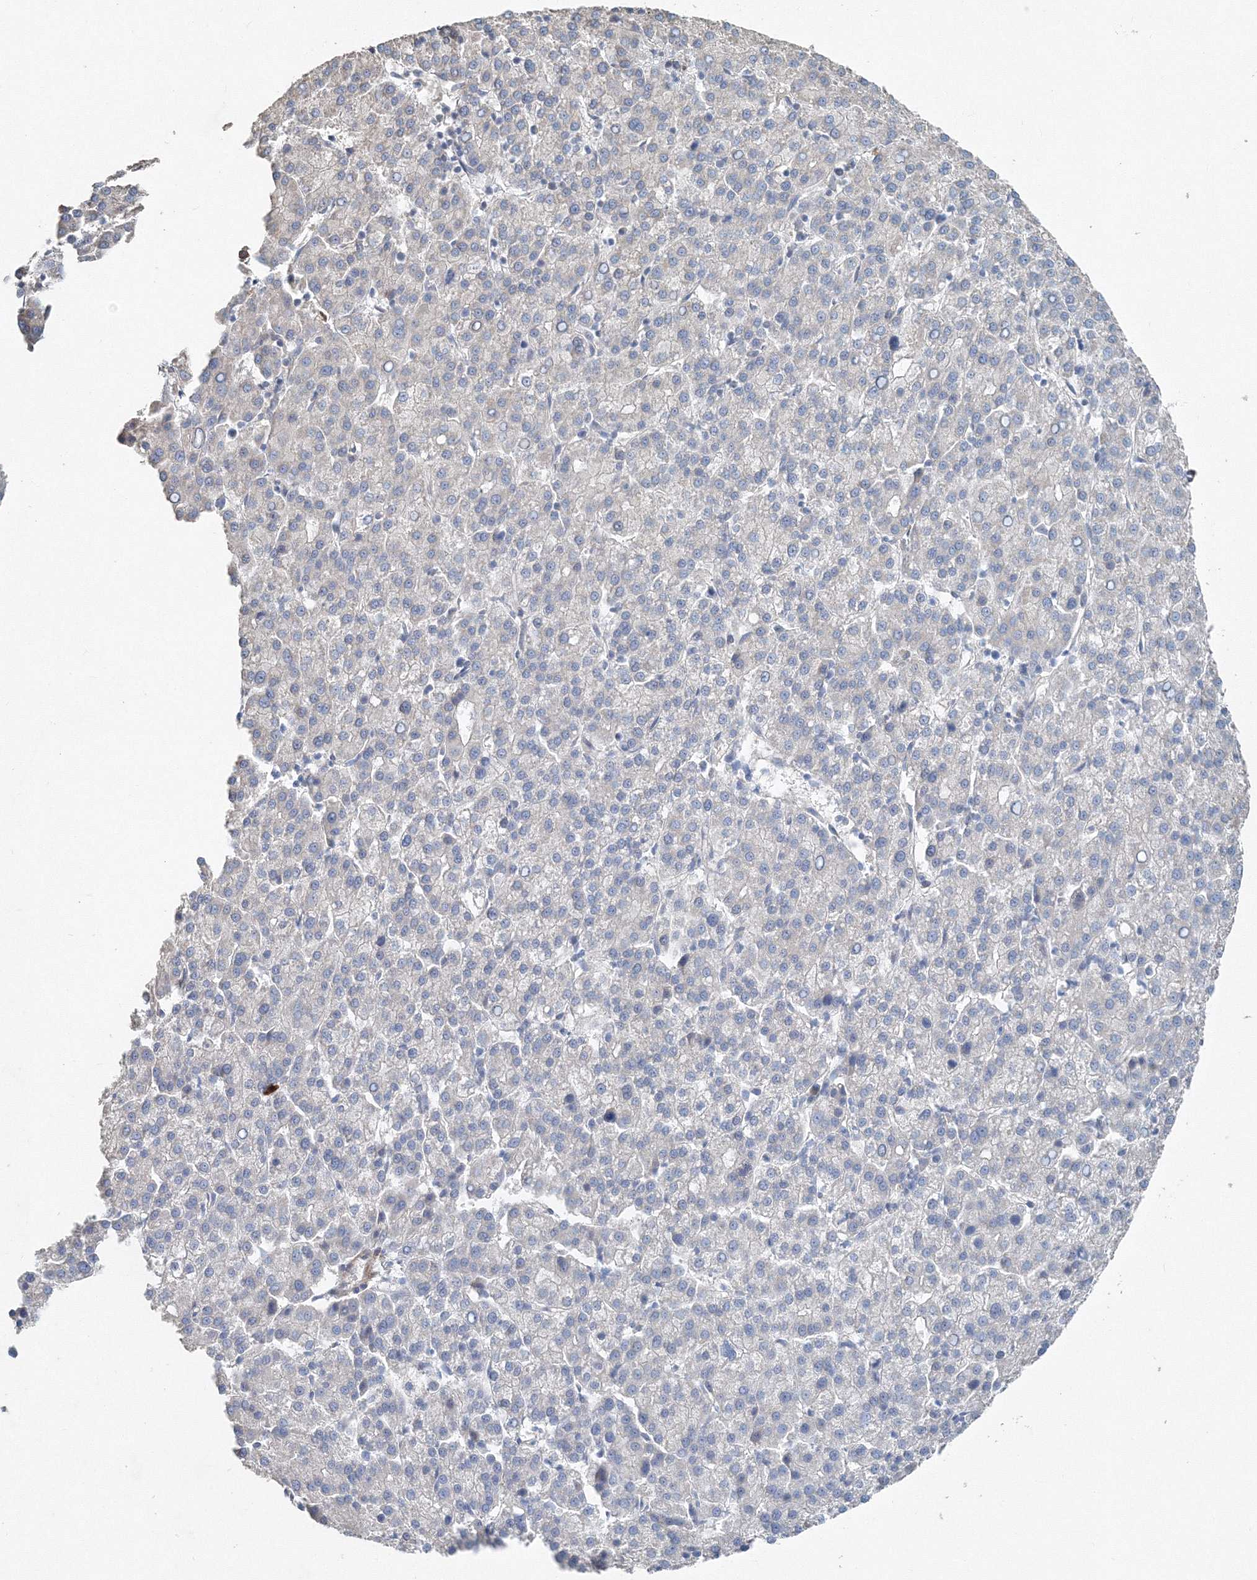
{"staining": {"intensity": "negative", "quantity": "none", "location": "none"}, "tissue": "liver cancer", "cell_type": "Tumor cells", "image_type": "cancer", "snomed": [{"axis": "morphology", "description": "Carcinoma, Hepatocellular, NOS"}, {"axis": "topography", "description": "Liver"}], "caption": "An immunohistochemistry (IHC) histopathology image of liver cancer (hepatocellular carcinoma) is shown. There is no staining in tumor cells of liver cancer (hepatocellular carcinoma). (IHC, brightfield microscopy, high magnification).", "gene": "NALF2", "patient": {"sex": "female", "age": 58}}